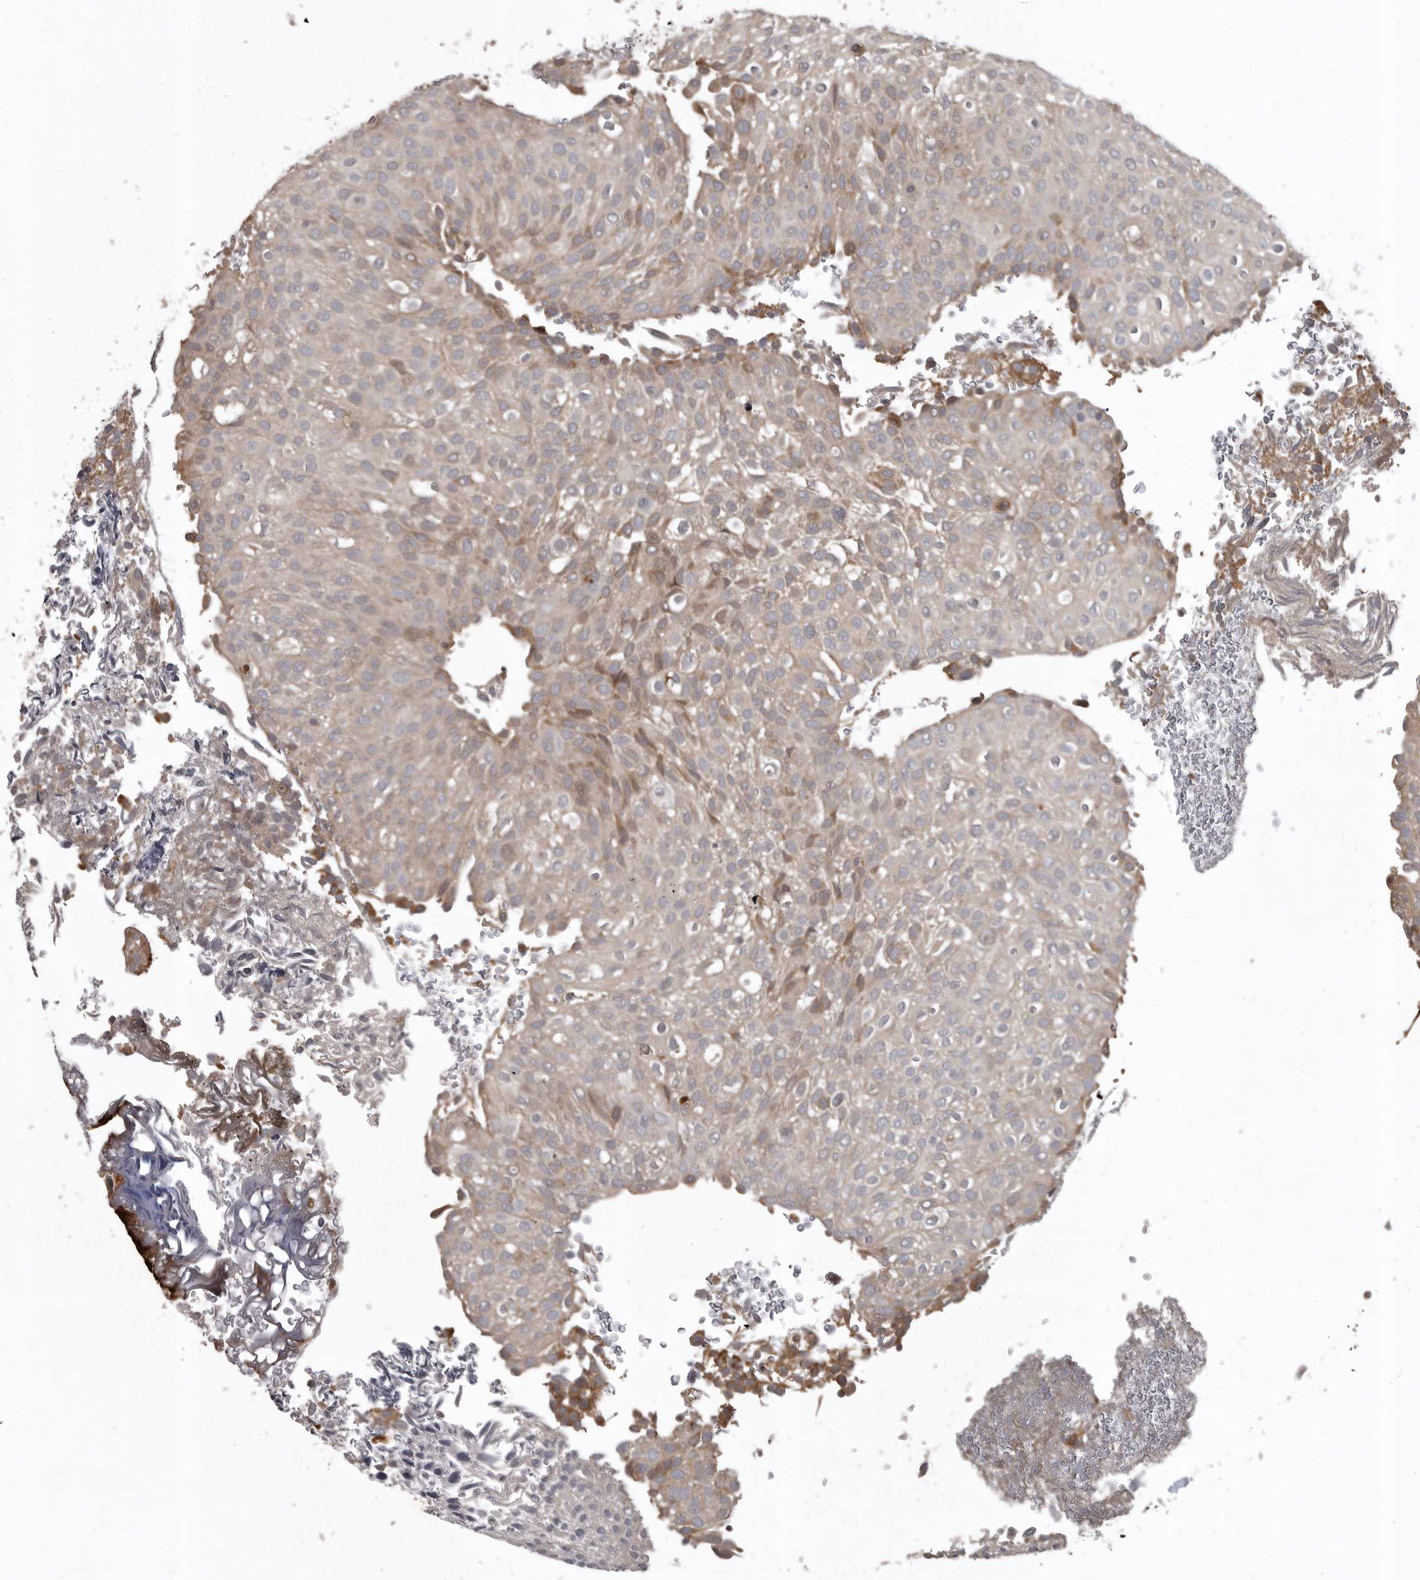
{"staining": {"intensity": "weak", "quantity": ">75%", "location": "cytoplasmic/membranous"}, "tissue": "urothelial cancer", "cell_type": "Tumor cells", "image_type": "cancer", "snomed": [{"axis": "morphology", "description": "Urothelial carcinoma, Low grade"}, {"axis": "topography", "description": "Urinary bladder"}], "caption": "IHC of human urothelial cancer shows low levels of weak cytoplasmic/membranous staining in approximately >75% of tumor cells. (DAB (3,3'-diaminobenzidine) IHC with brightfield microscopy, high magnification).", "gene": "GPR31", "patient": {"sex": "male", "age": 78}}